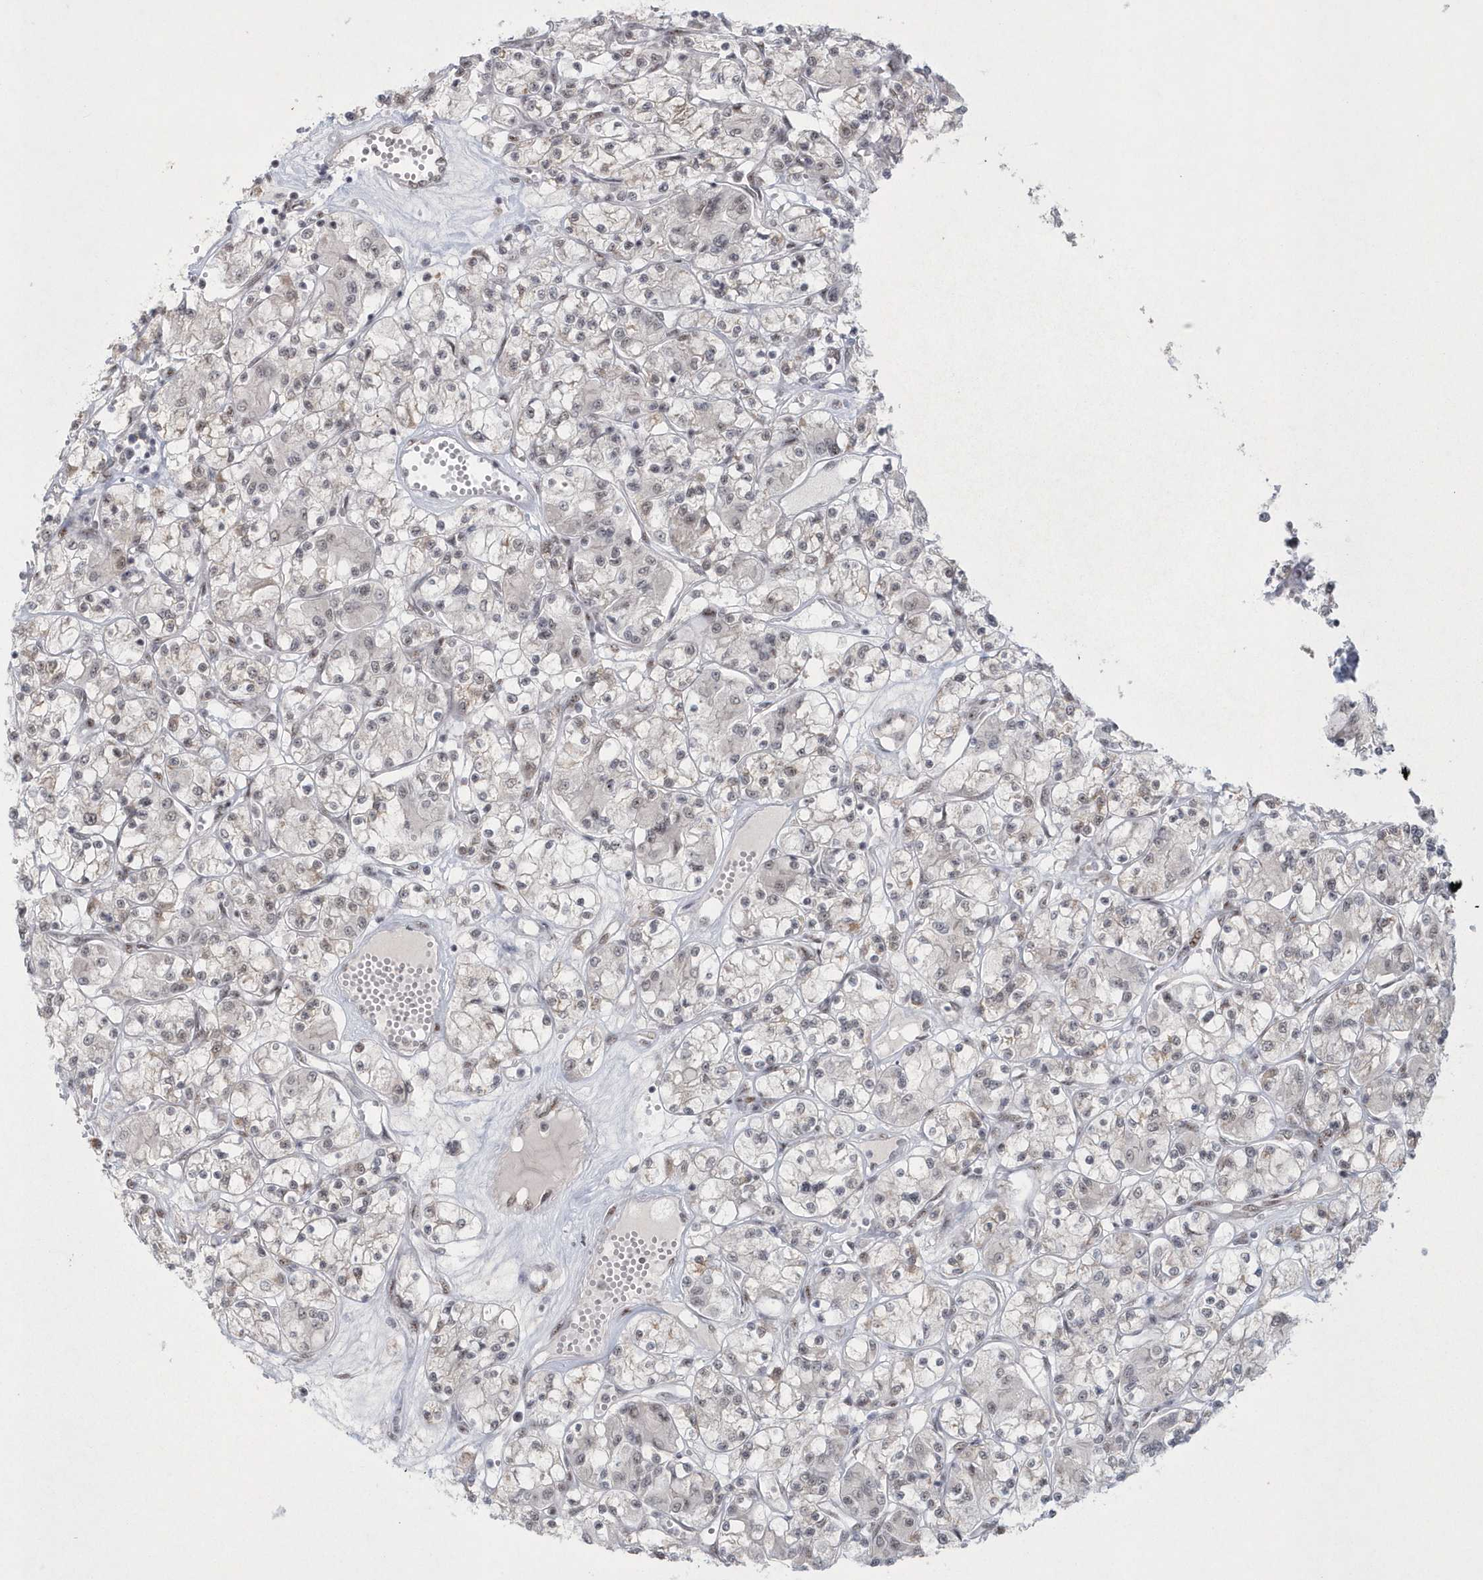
{"staining": {"intensity": "weak", "quantity": "25%-75%", "location": "nuclear"}, "tissue": "renal cancer", "cell_type": "Tumor cells", "image_type": "cancer", "snomed": [{"axis": "morphology", "description": "Adenocarcinoma, NOS"}, {"axis": "topography", "description": "Kidney"}], "caption": "Renal cancer stained with immunohistochemistry shows weak nuclear positivity in about 25%-75% of tumor cells.", "gene": "KDM6B", "patient": {"sex": "female", "age": 59}}